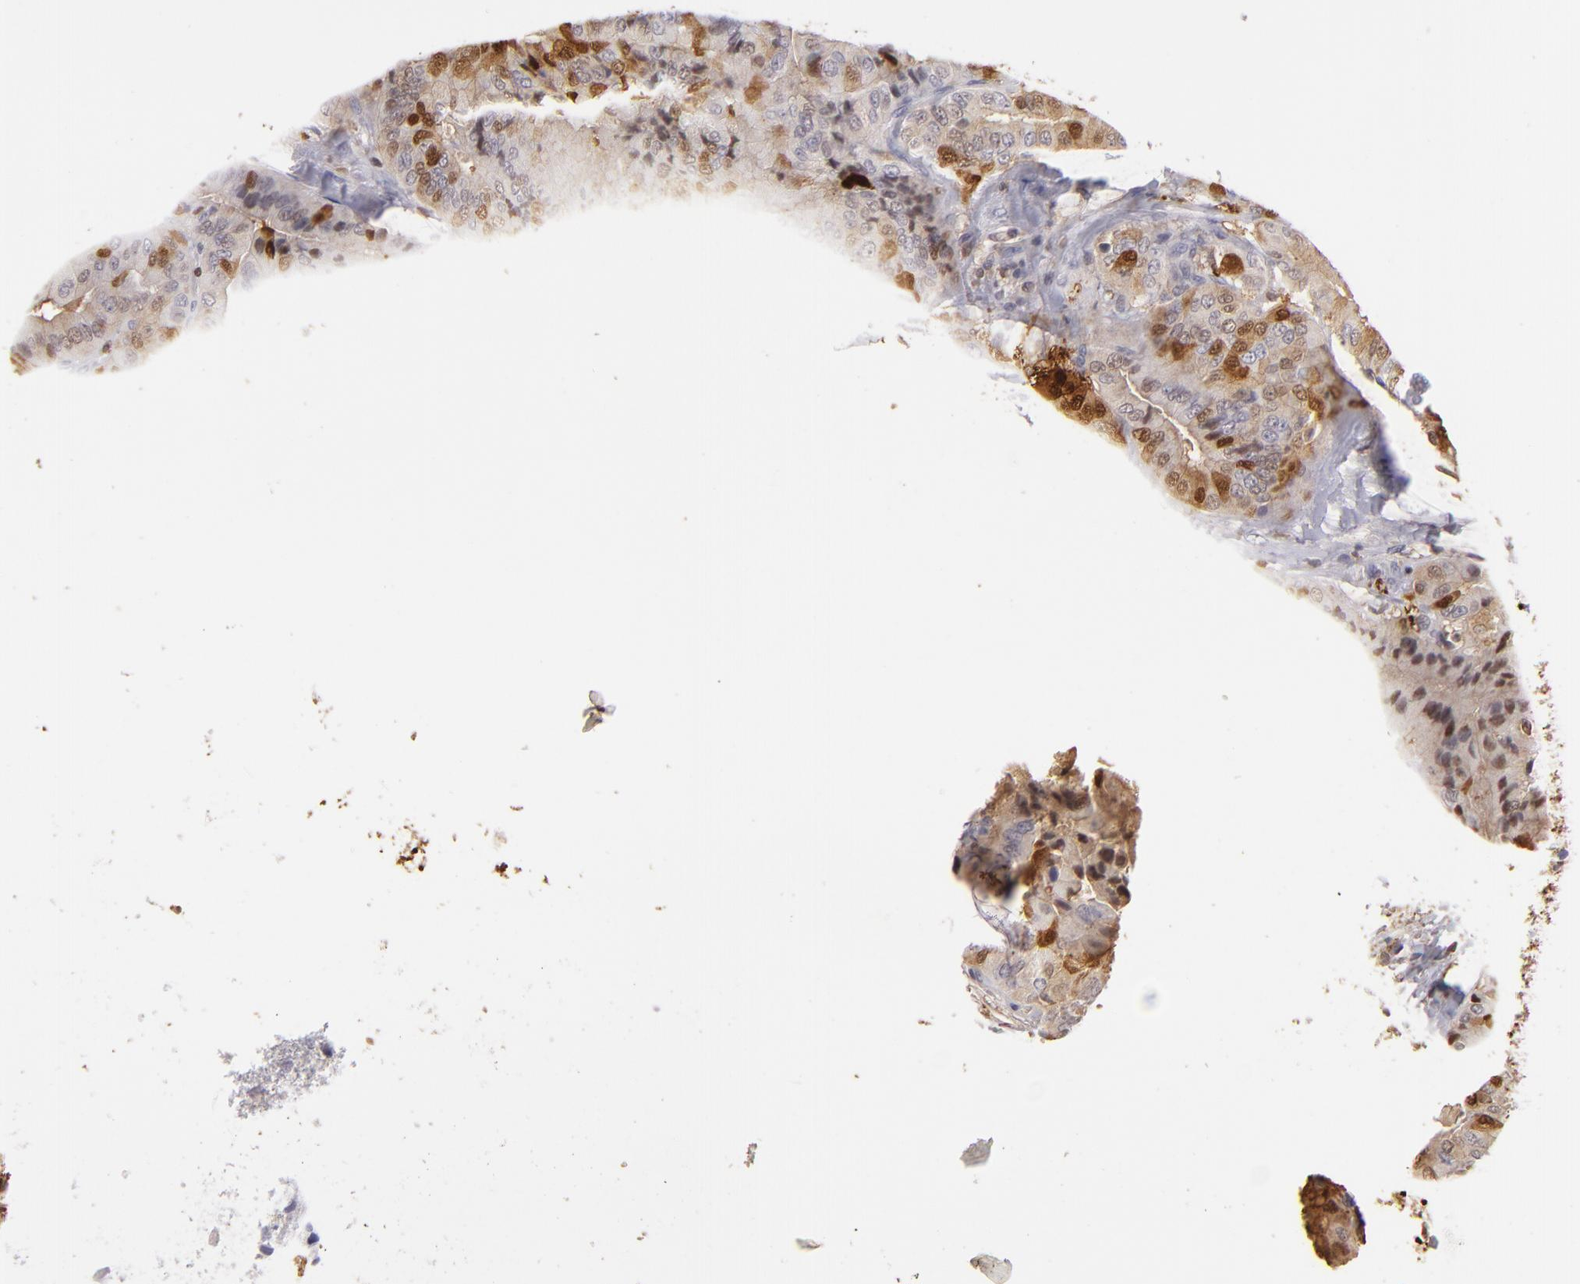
{"staining": {"intensity": "moderate", "quantity": "25%-75%", "location": "cytoplasmic/membranous,nuclear"}, "tissue": "thyroid cancer", "cell_type": "Tumor cells", "image_type": "cancer", "snomed": [{"axis": "morphology", "description": "Papillary adenocarcinoma, NOS"}, {"axis": "topography", "description": "Thyroid gland"}], "caption": "Immunohistochemical staining of human papillary adenocarcinoma (thyroid) displays medium levels of moderate cytoplasmic/membranous and nuclear protein positivity in approximately 25%-75% of tumor cells. (DAB IHC with brightfield microscopy, high magnification).", "gene": "S100A2", "patient": {"sex": "female", "age": 71}}